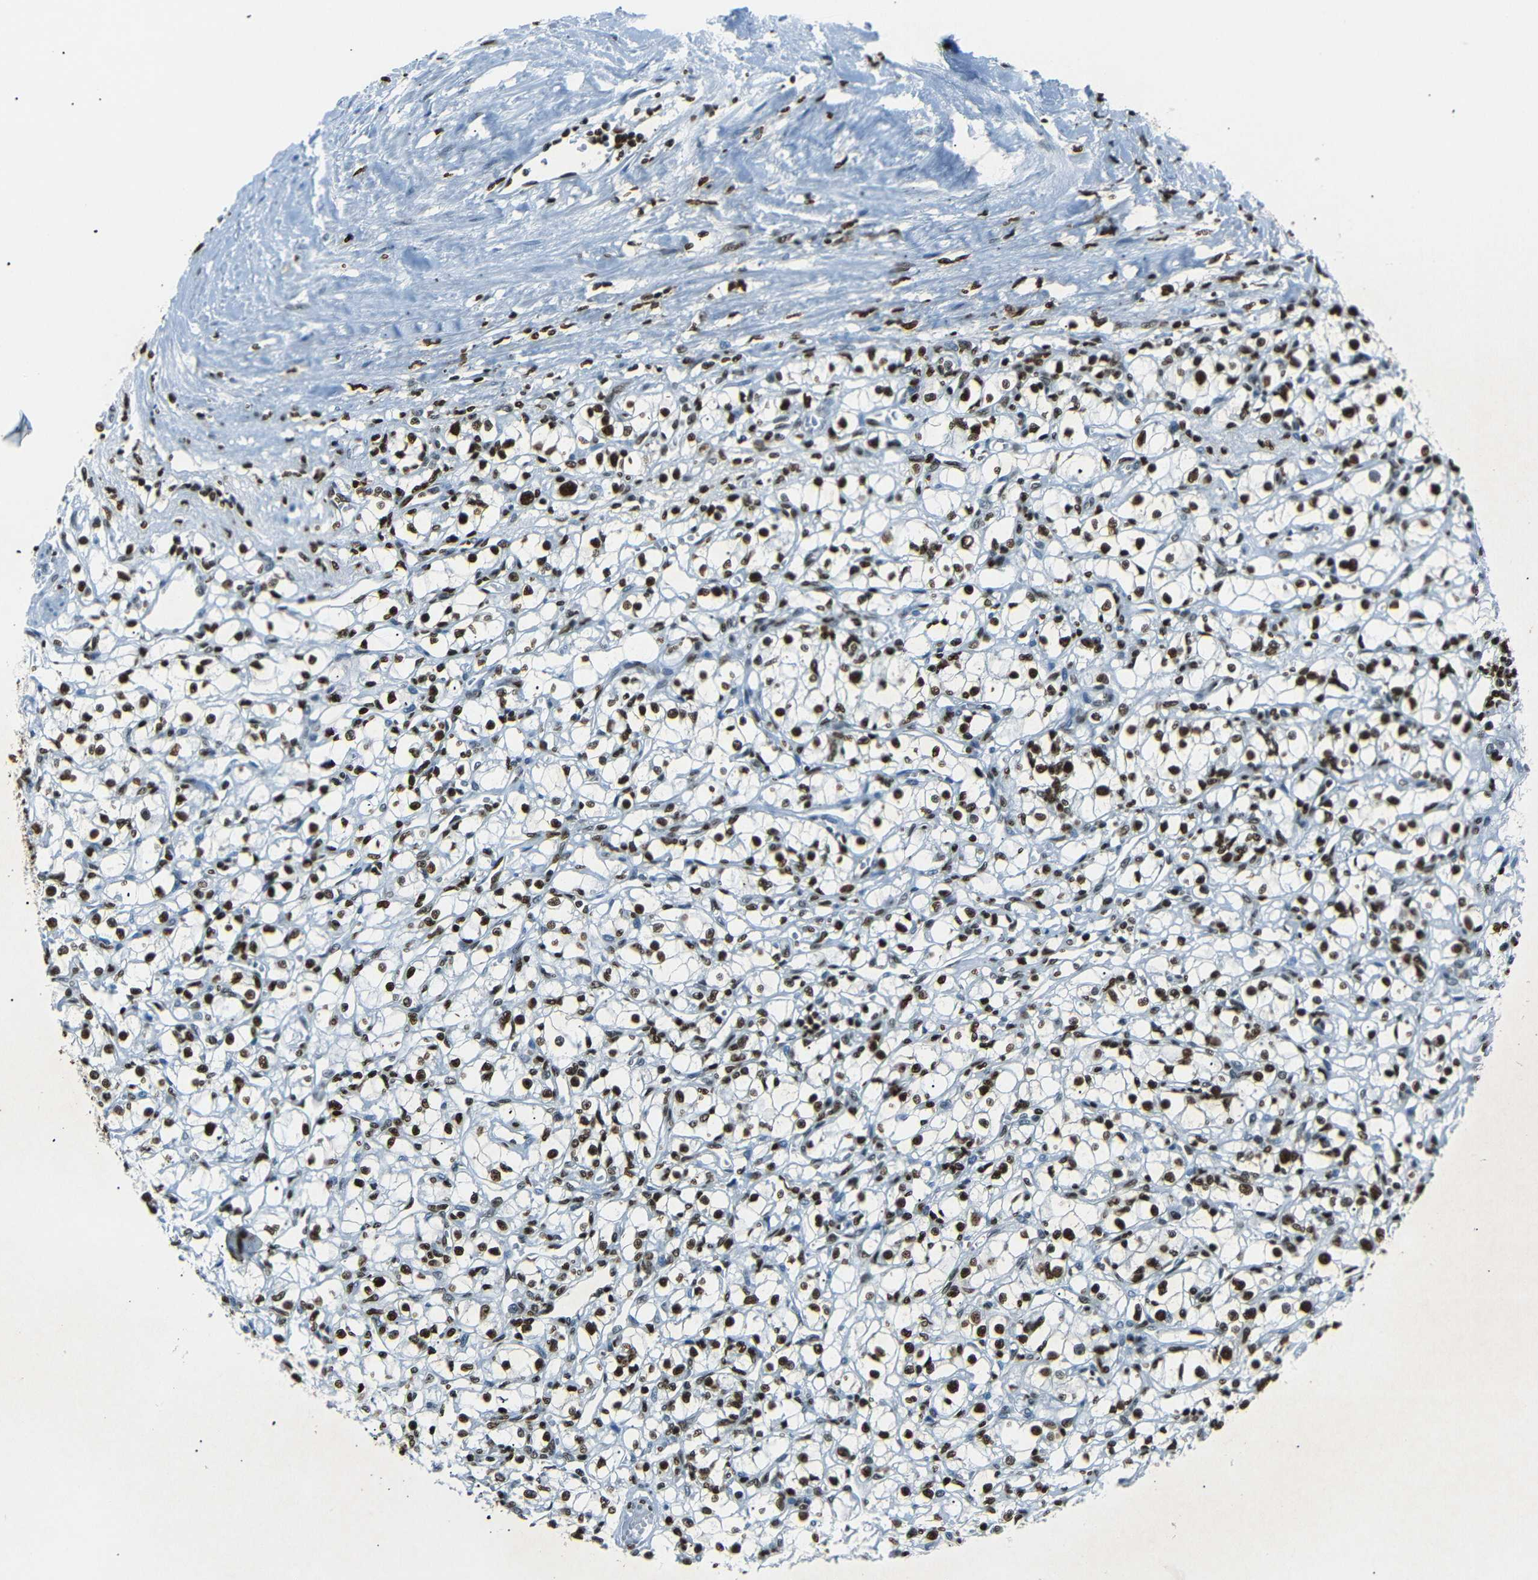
{"staining": {"intensity": "strong", "quantity": ">75%", "location": "nuclear"}, "tissue": "renal cancer", "cell_type": "Tumor cells", "image_type": "cancer", "snomed": [{"axis": "morphology", "description": "Adenocarcinoma, NOS"}, {"axis": "topography", "description": "Kidney"}], "caption": "This is a histology image of immunohistochemistry staining of renal cancer, which shows strong positivity in the nuclear of tumor cells.", "gene": "HMGN1", "patient": {"sex": "male", "age": 56}}